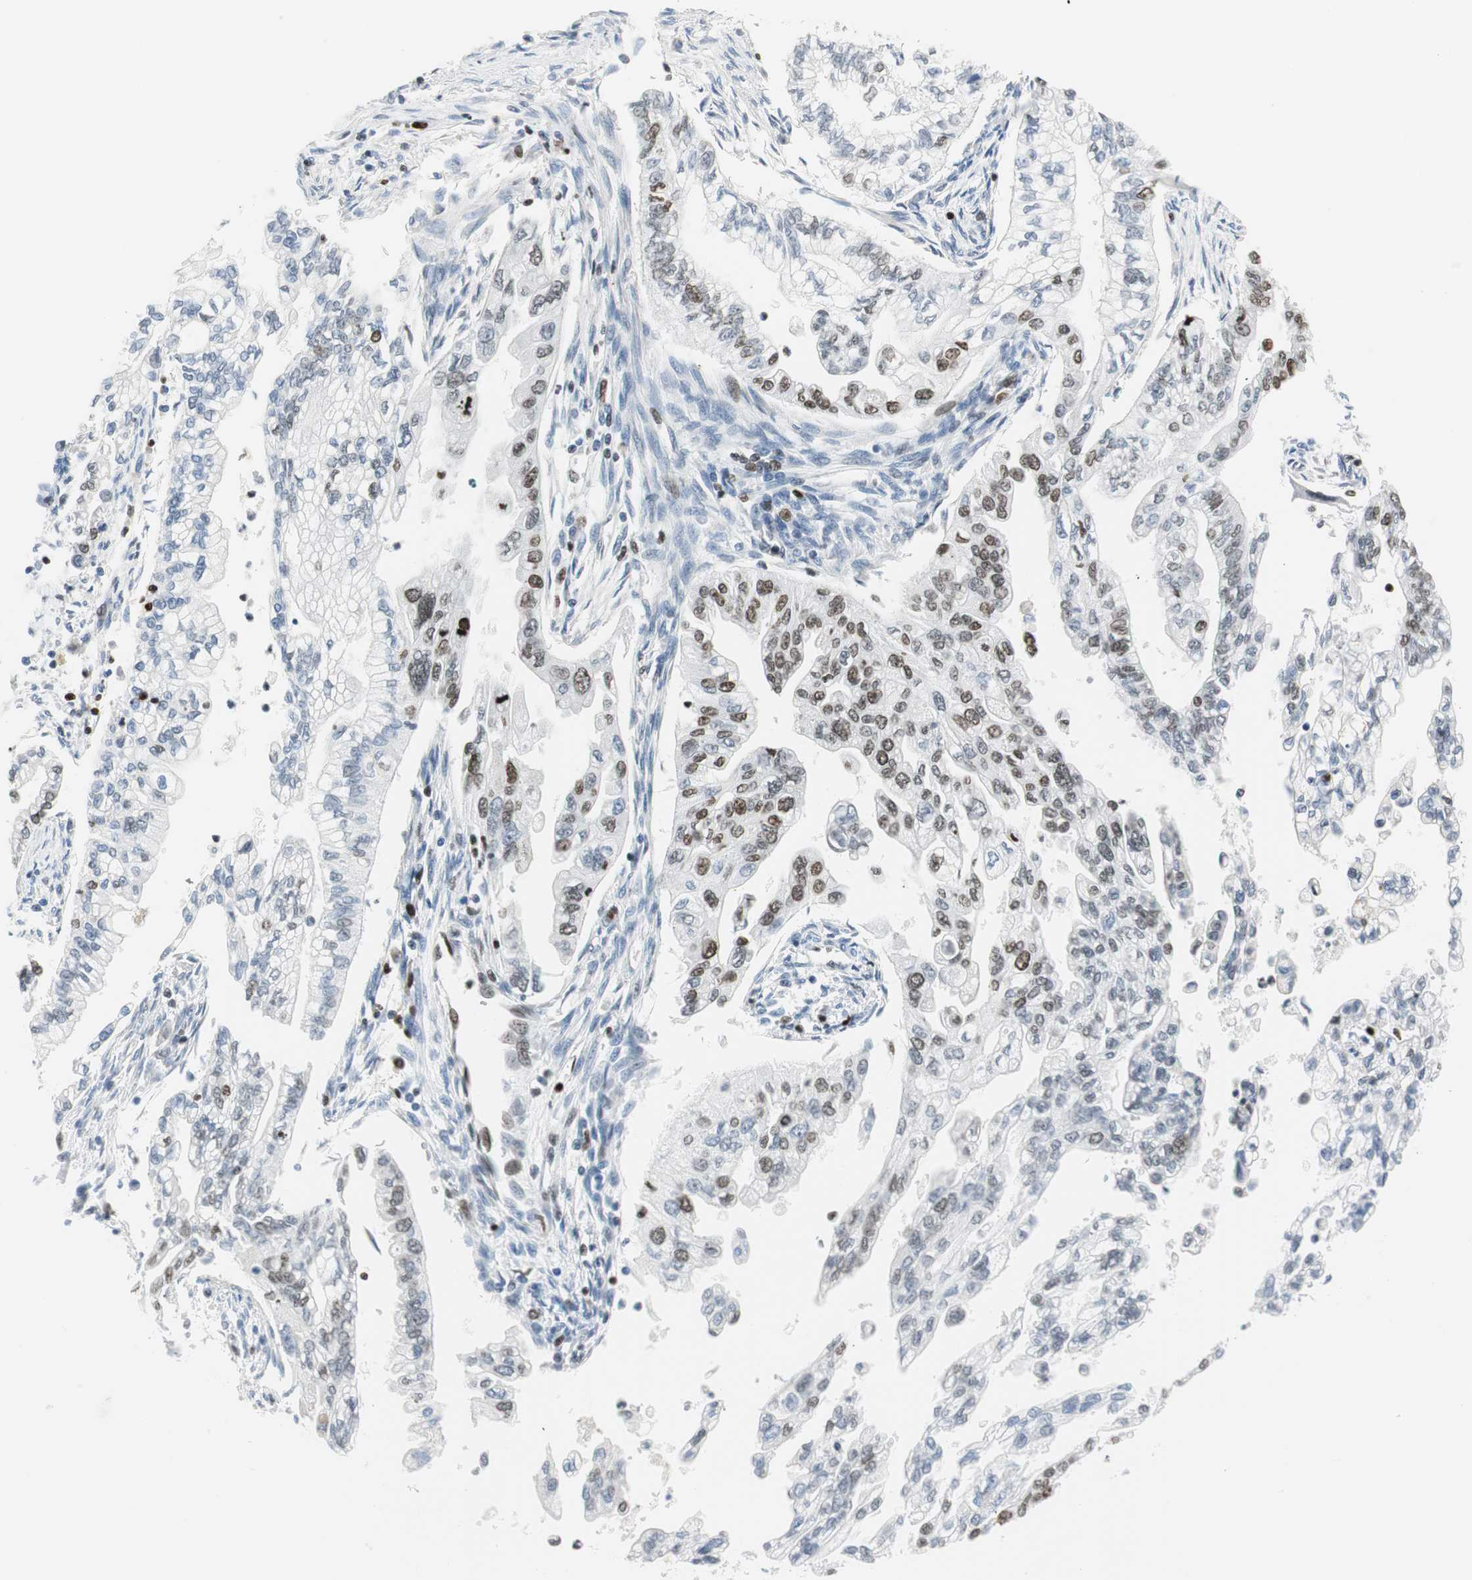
{"staining": {"intensity": "moderate", "quantity": "25%-75%", "location": "nuclear"}, "tissue": "pancreatic cancer", "cell_type": "Tumor cells", "image_type": "cancer", "snomed": [{"axis": "morphology", "description": "Normal tissue, NOS"}, {"axis": "topography", "description": "Pancreas"}], "caption": "Protein analysis of pancreatic cancer tissue demonstrates moderate nuclear expression in about 25%-75% of tumor cells.", "gene": "EZH2", "patient": {"sex": "male", "age": 42}}